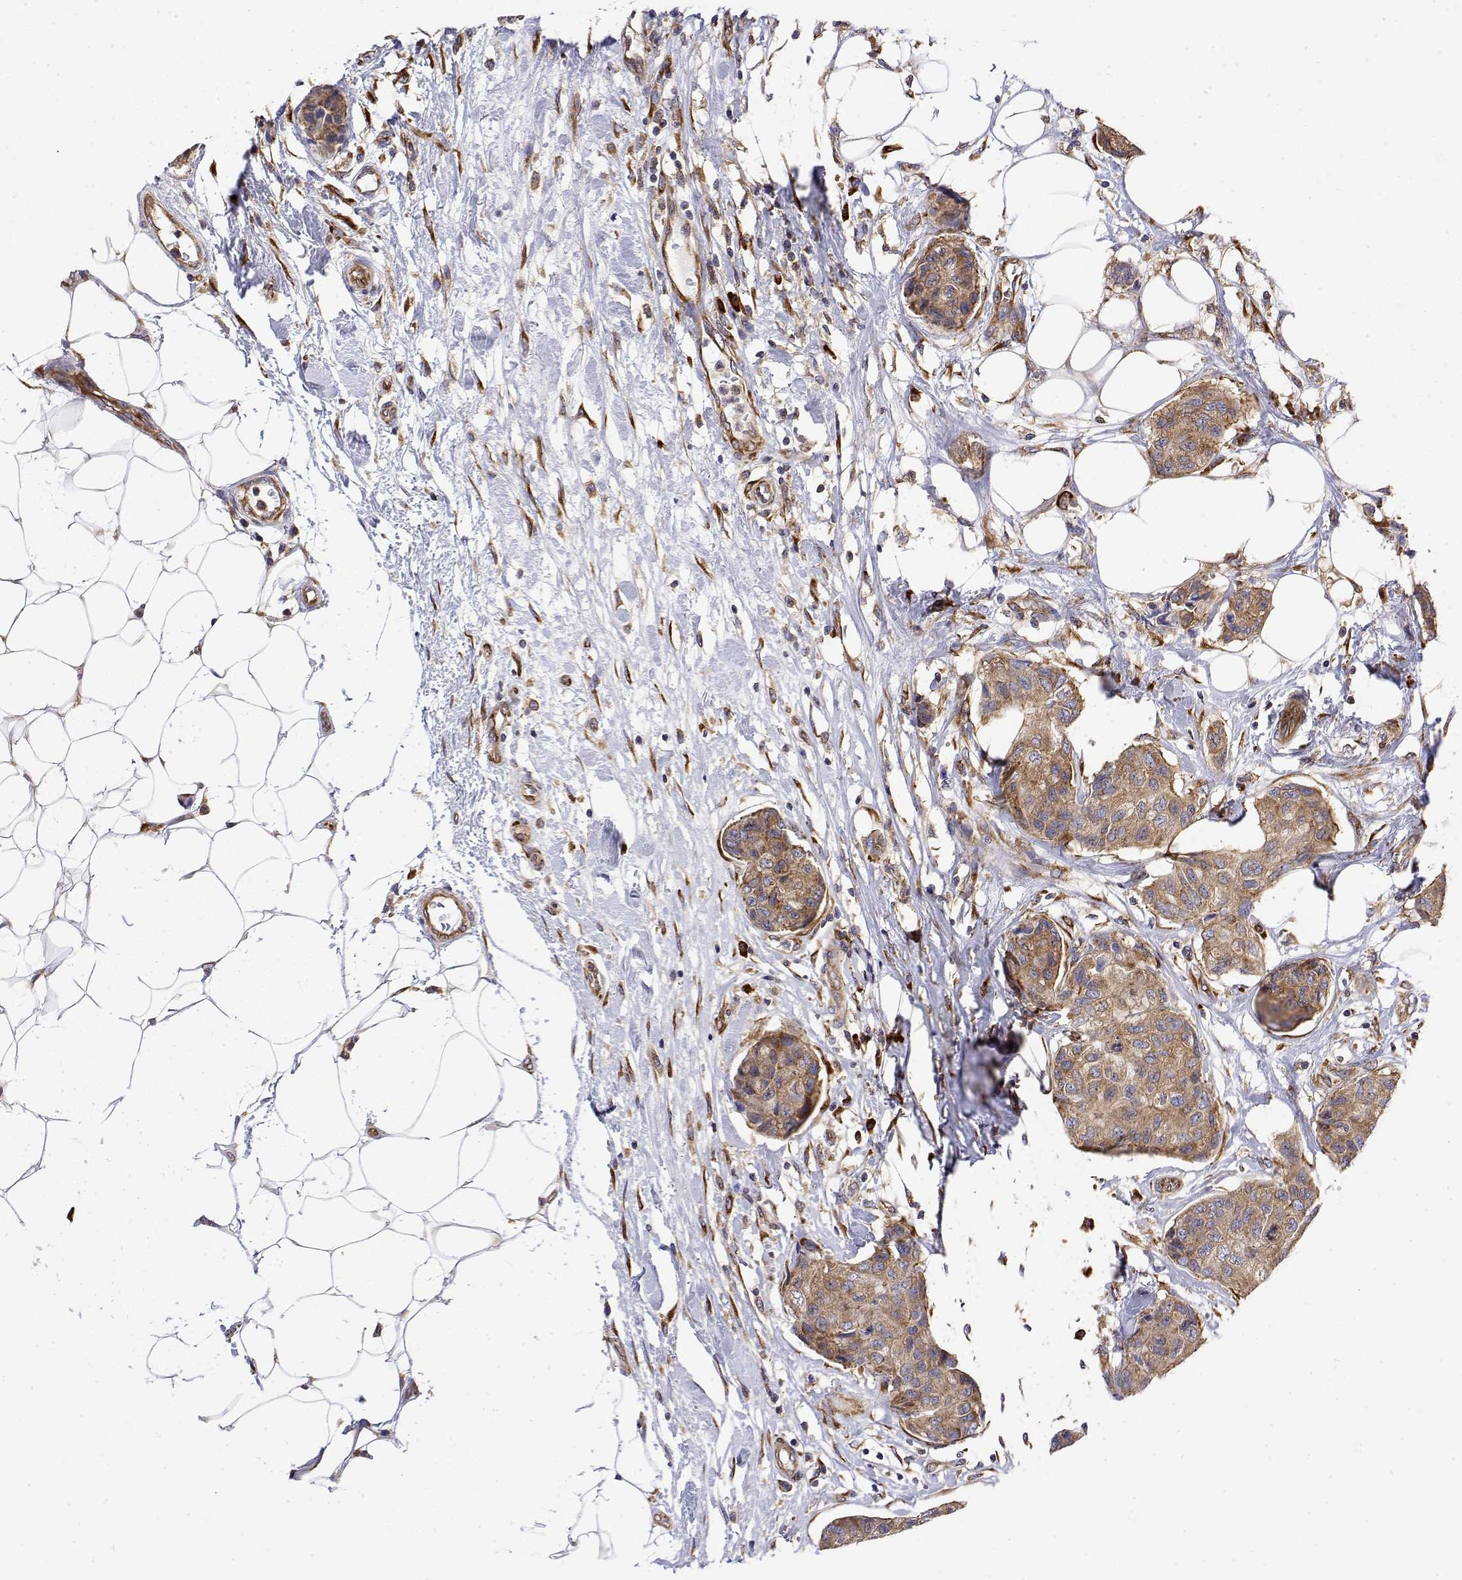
{"staining": {"intensity": "moderate", "quantity": ">75%", "location": "cytoplasmic/membranous"}, "tissue": "breast cancer", "cell_type": "Tumor cells", "image_type": "cancer", "snomed": [{"axis": "morphology", "description": "Duct carcinoma"}, {"axis": "topography", "description": "Breast"}], "caption": "Immunohistochemical staining of breast cancer (intraductal carcinoma) demonstrates medium levels of moderate cytoplasmic/membranous protein staining in about >75% of tumor cells.", "gene": "EEF1G", "patient": {"sex": "female", "age": 80}}